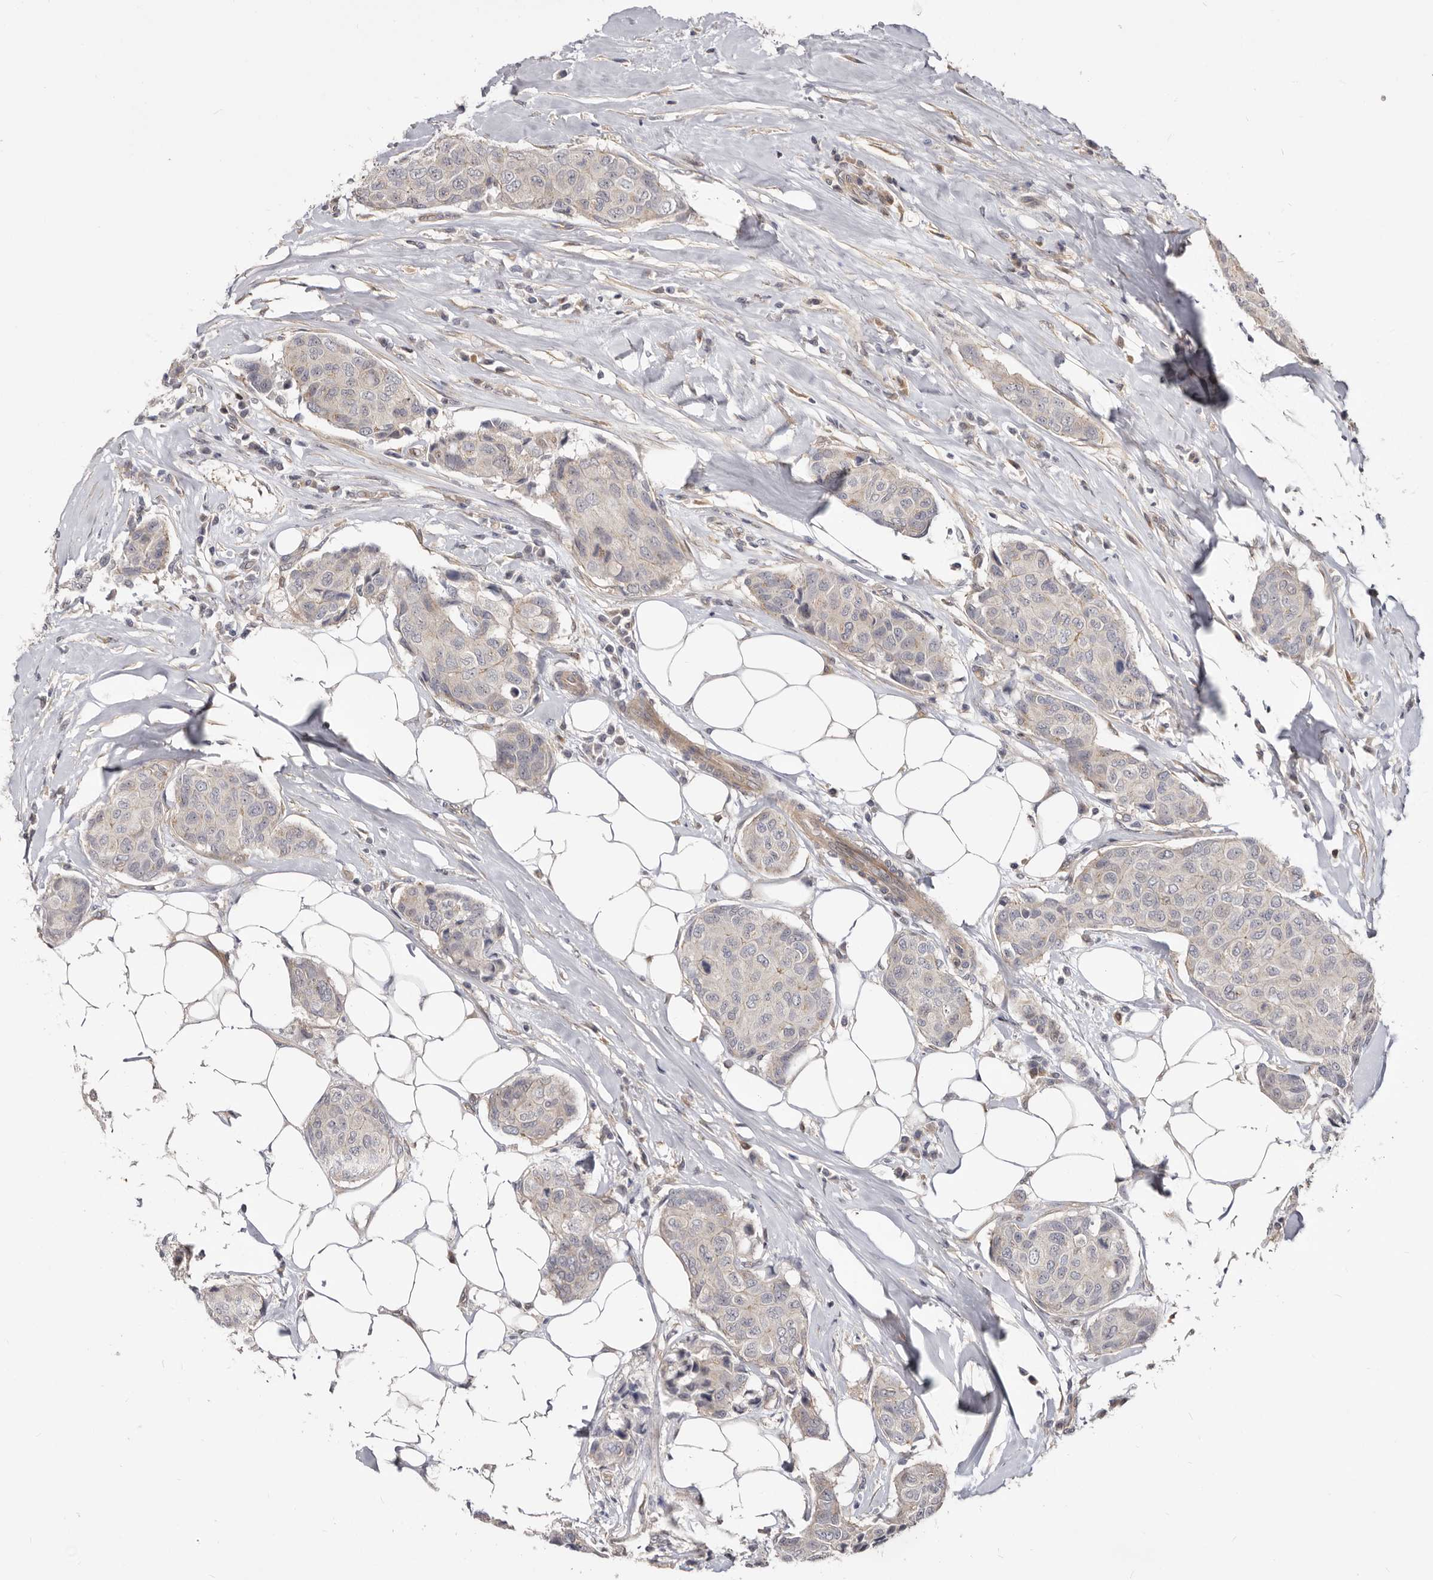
{"staining": {"intensity": "negative", "quantity": "none", "location": "none"}, "tissue": "breast cancer", "cell_type": "Tumor cells", "image_type": "cancer", "snomed": [{"axis": "morphology", "description": "Duct carcinoma"}, {"axis": "topography", "description": "Breast"}], "caption": "Tumor cells show no significant expression in breast cancer (intraductal carcinoma).", "gene": "GPATCH4", "patient": {"sex": "female", "age": 80}}